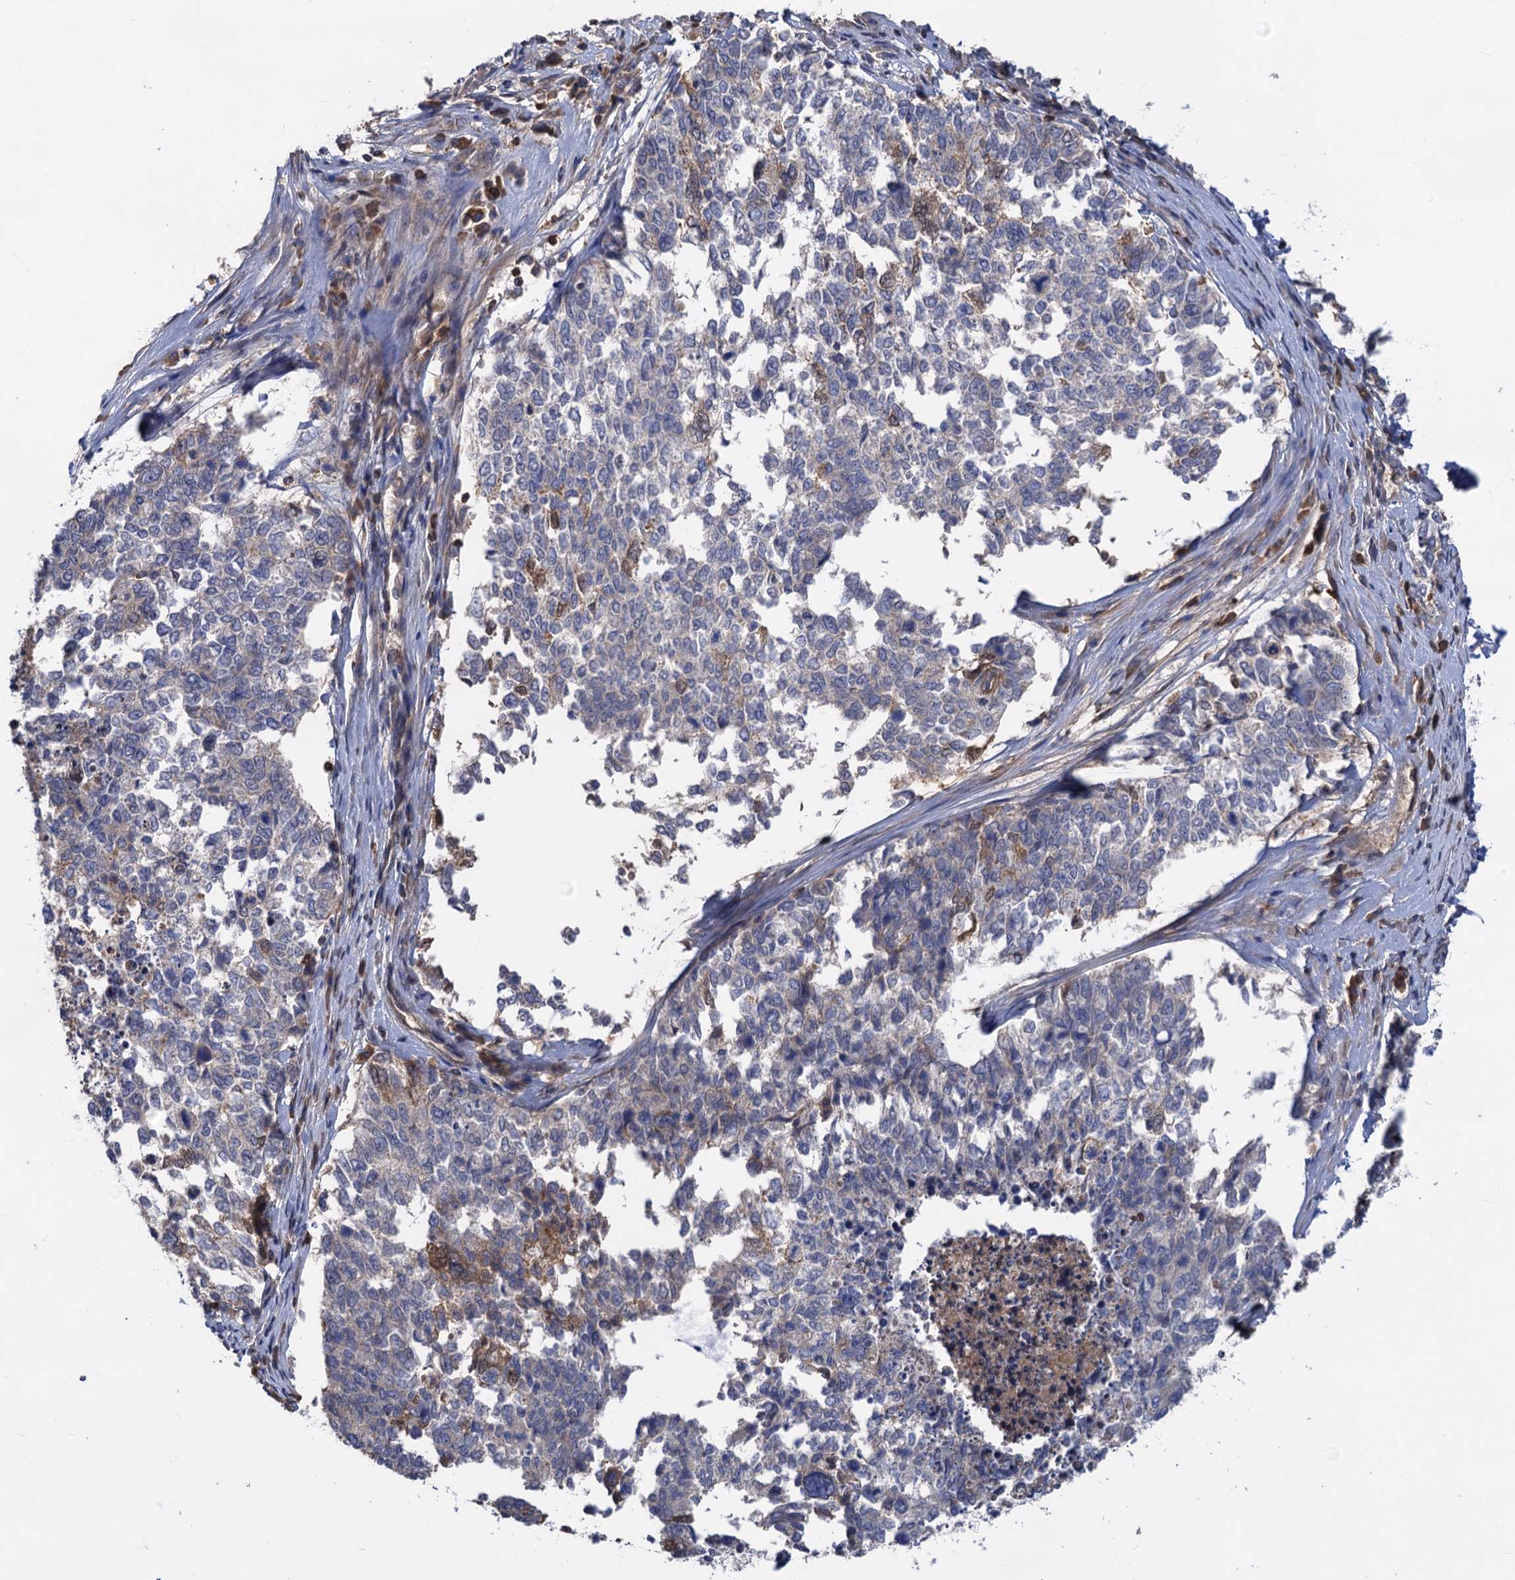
{"staining": {"intensity": "negative", "quantity": "none", "location": "none"}, "tissue": "cervical cancer", "cell_type": "Tumor cells", "image_type": "cancer", "snomed": [{"axis": "morphology", "description": "Squamous cell carcinoma, NOS"}, {"axis": "topography", "description": "Cervix"}], "caption": "High power microscopy photomicrograph of an immunohistochemistry (IHC) micrograph of cervical cancer (squamous cell carcinoma), revealing no significant expression in tumor cells.", "gene": "DGKA", "patient": {"sex": "female", "age": 63}}